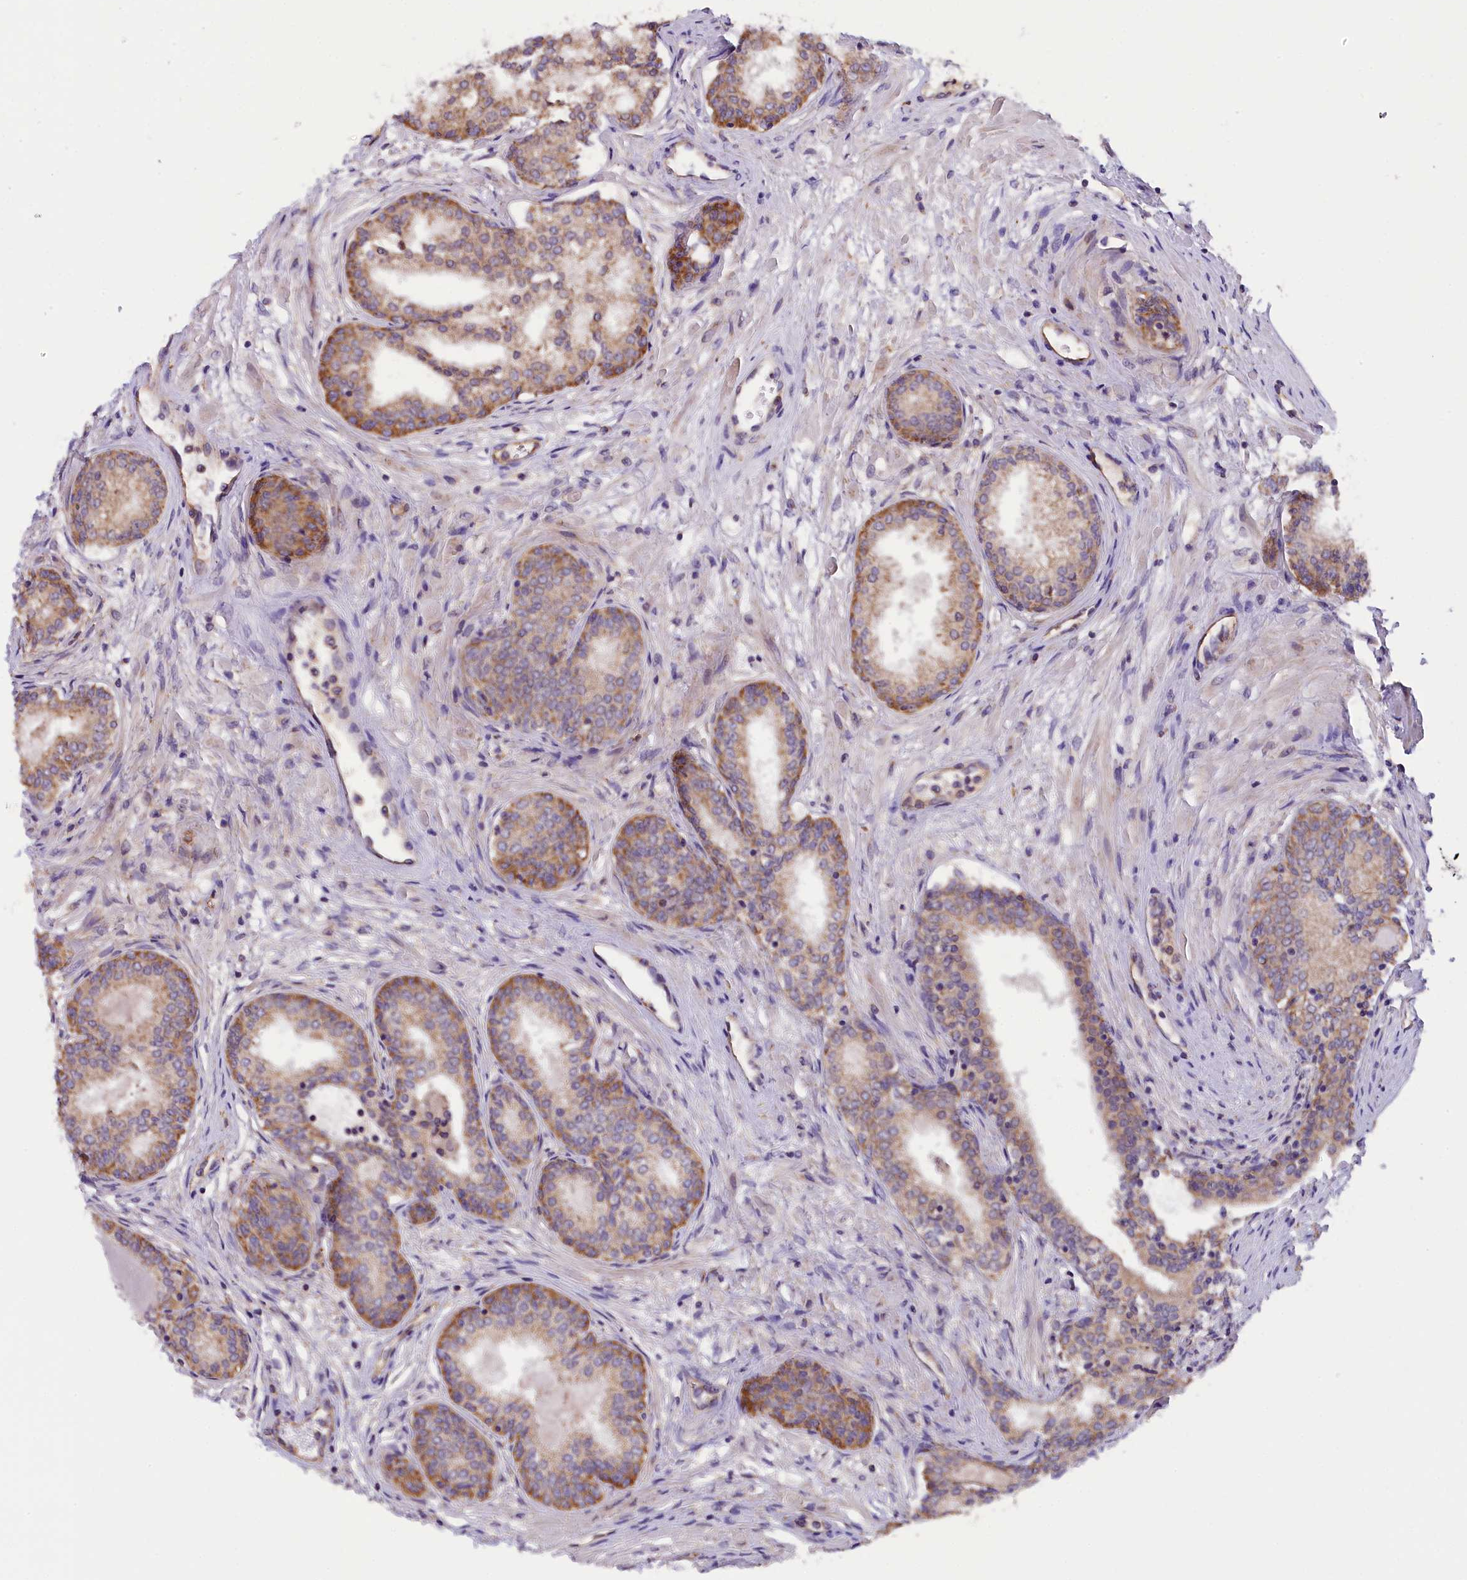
{"staining": {"intensity": "moderate", "quantity": ">75%", "location": "cytoplasmic/membranous"}, "tissue": "prostate cancer", "cell_type": "Tumor cells", "image_type": "cancer", "snomed": [{"axis": "morphology", "description": "Adenocarcinoma, High grade"}, {"axis": "topography", "description": "Prostate"}], "caption": "Immunohistochemistry (IHC) of high-grade adenocarcinoma (prostate) exhibits medium levels of moderate cytoplasmic/membranous expression in about >75% of tumor cells.", "gene": "DNAJB9", "patient": {"sex": "male", "age": 67}}